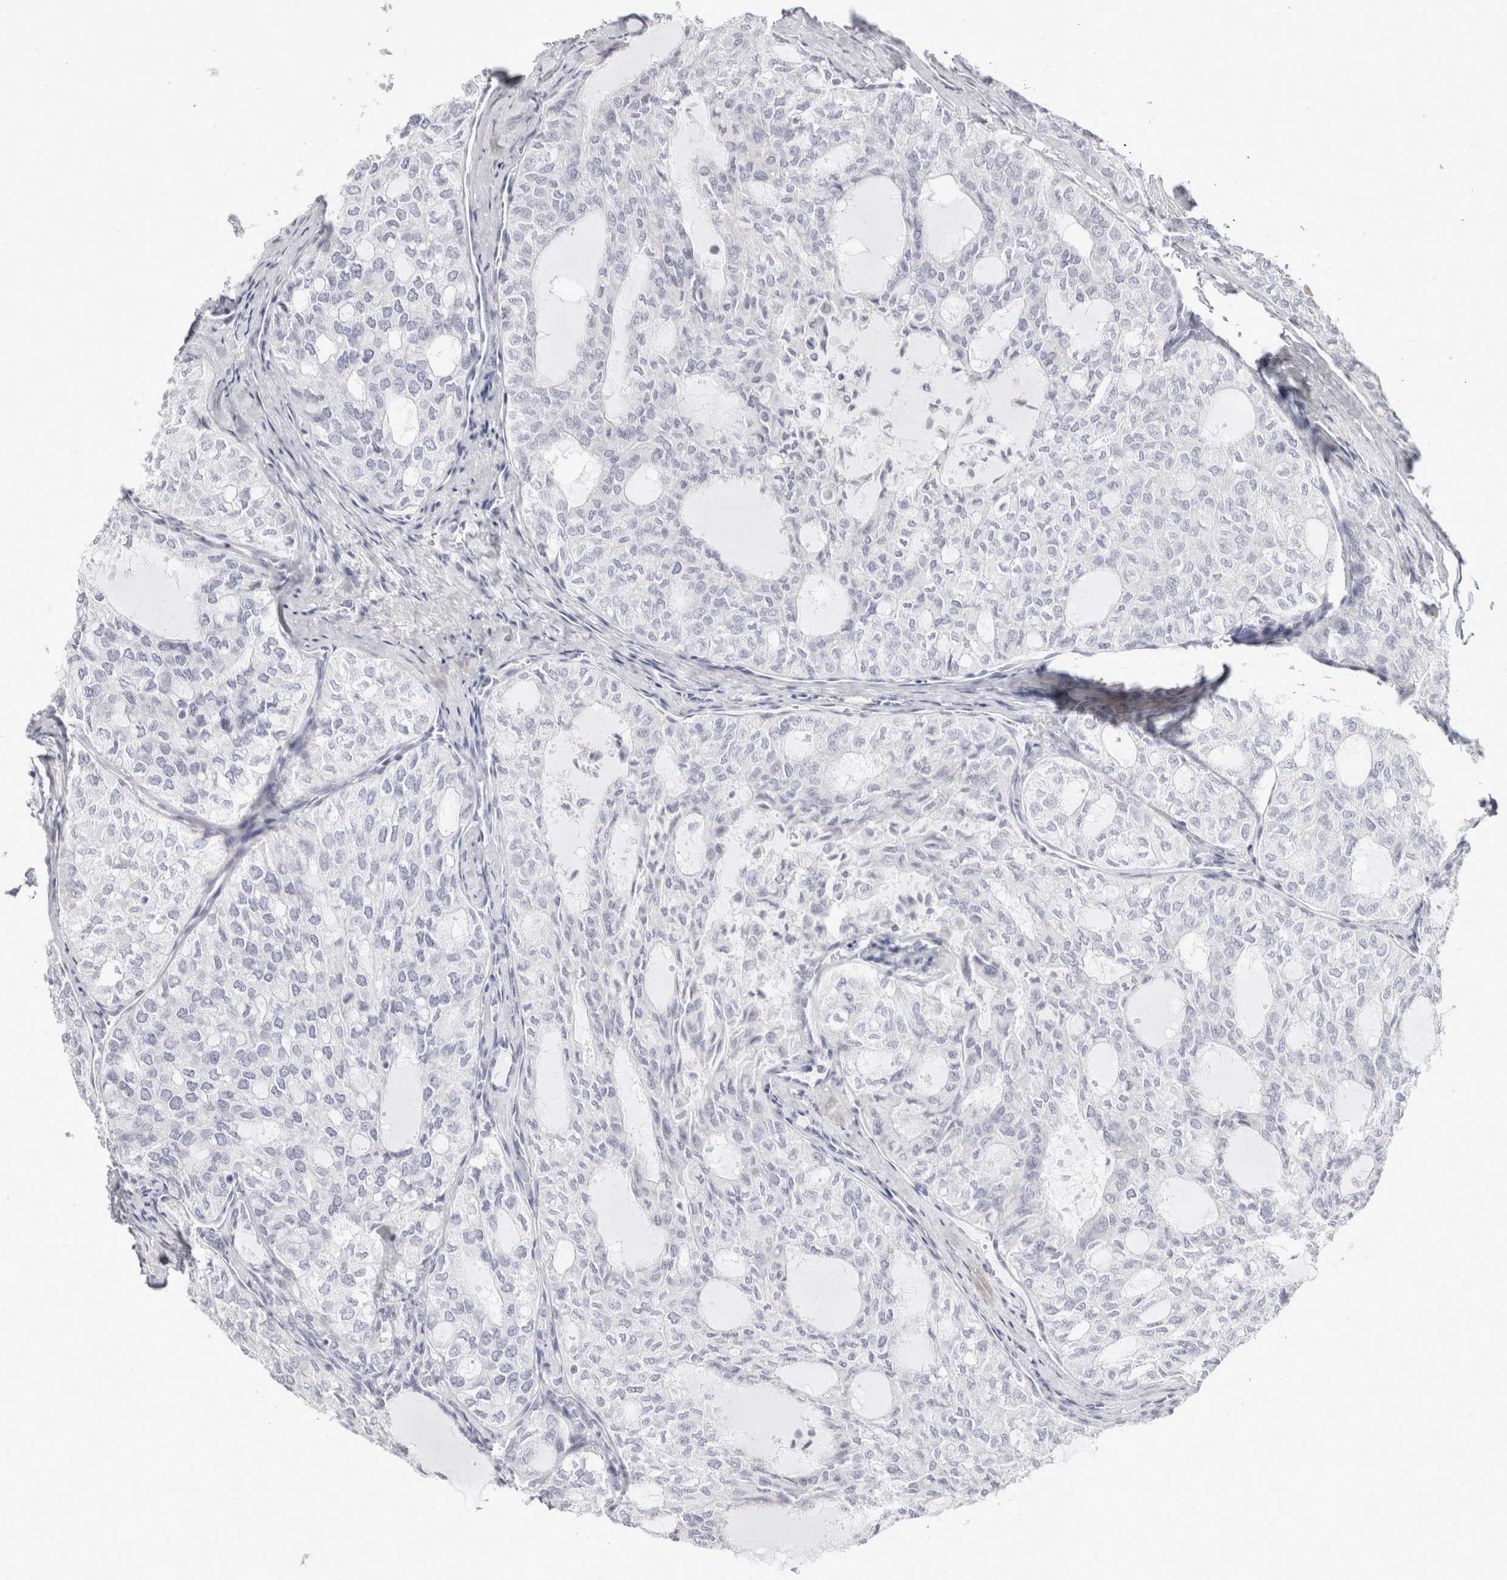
{"staining": {"intensity": "negative", "quantity": "none", "location": "none"}, "tissue": "thyroid cancer", "cell_type": "Tumor cells", "image_type": "cancer", "snomed": [{"axis": "morphology", "description": "Follicular adenoma carcinoma, NOS"}, {"axis": "topography", "description": "Thyroid gland"}], "caption": "IHC image of human thyroid cancer stained for a protein (brown), which demonstrates no positivity in tumor cells.", "gene": "GARIN1A", "patient": {"sex": "male", "age": 75}}